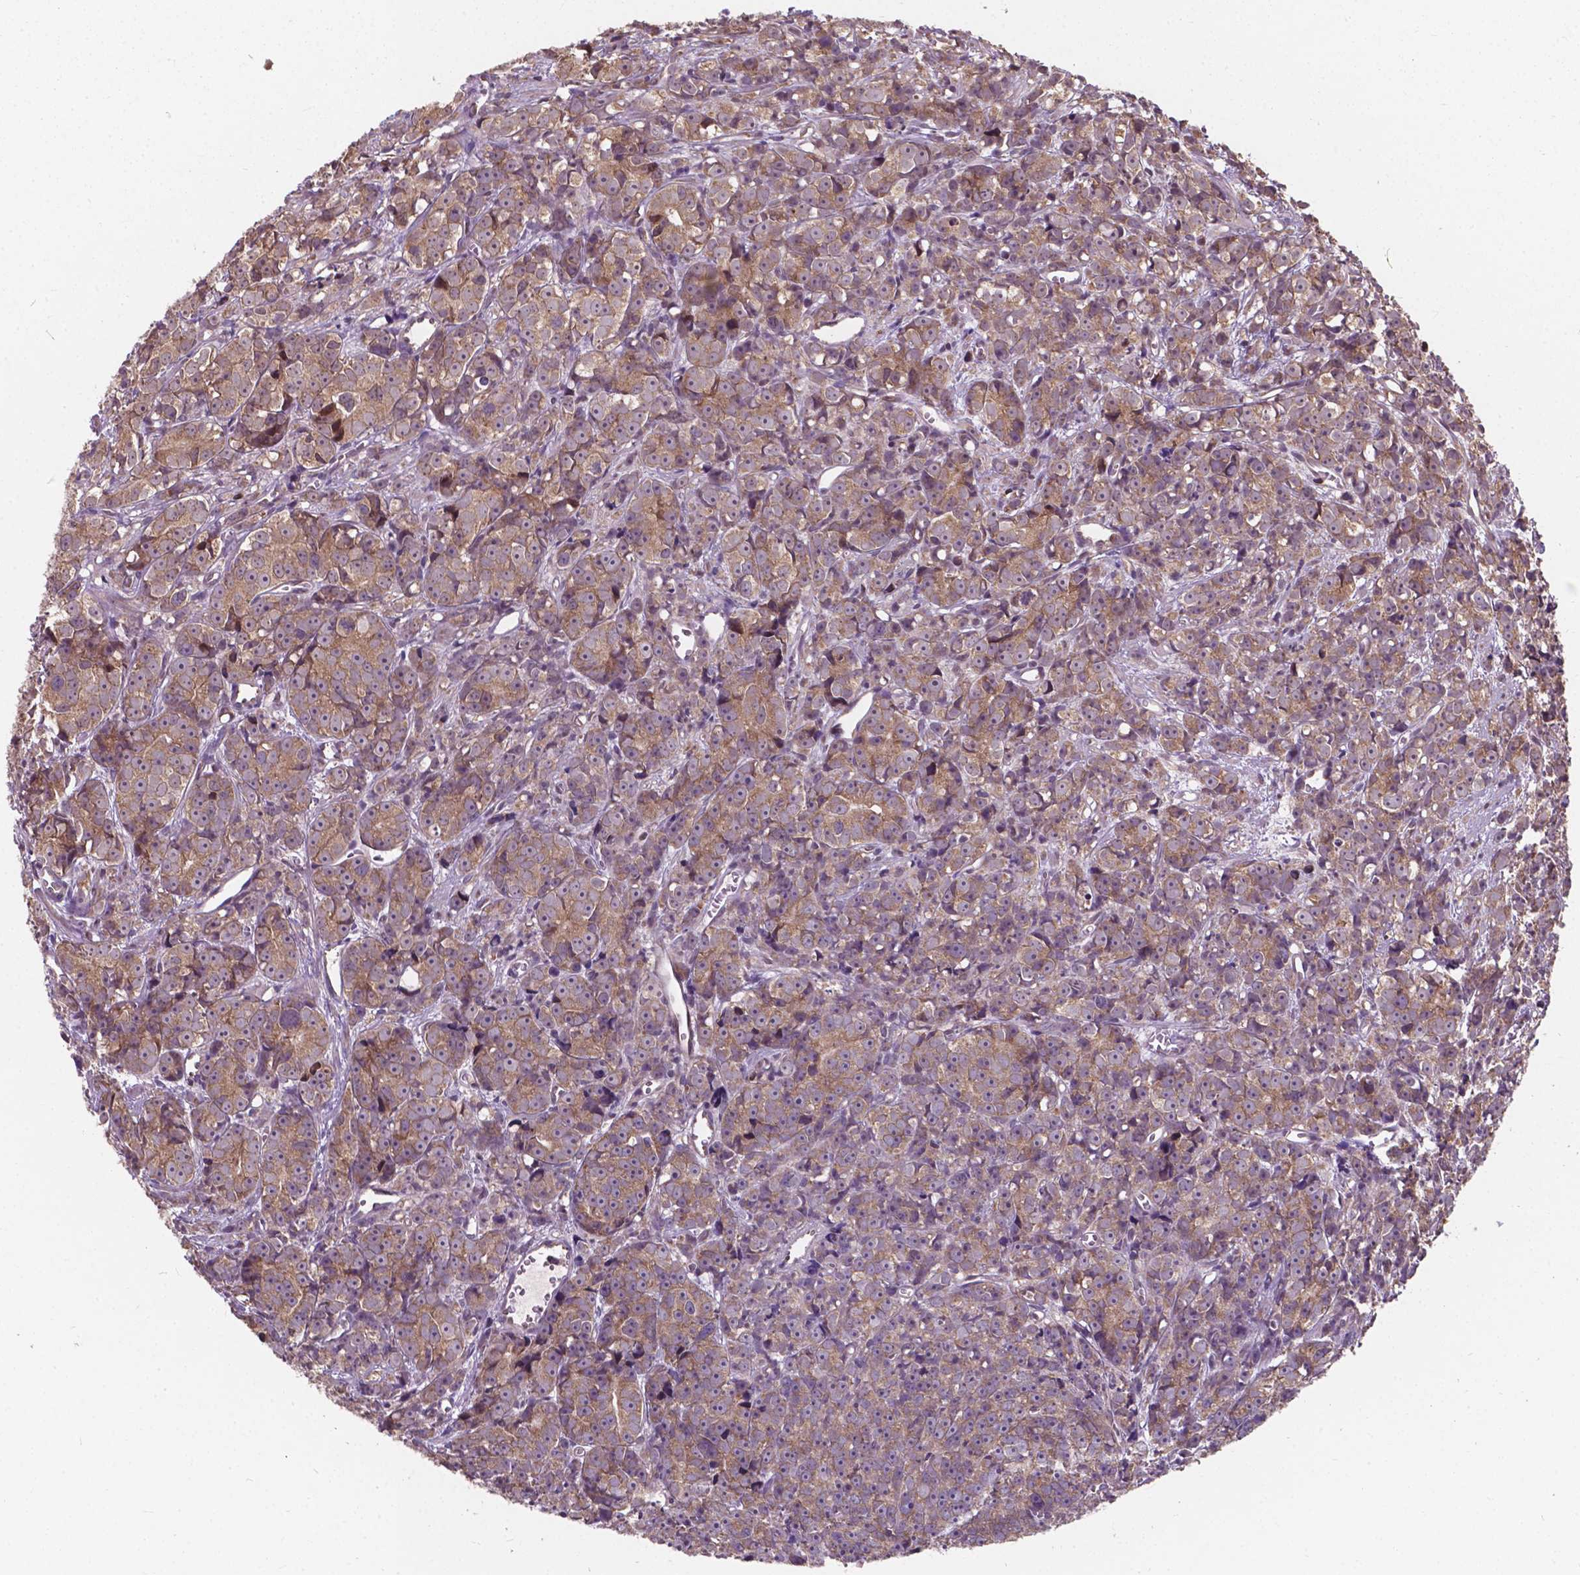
{"staining": {"intensity": "weak", "quantity": ">75%", "location": "cytoplasmic/membranous"}, "tissue": "prostate cancer", "cell_type": "Tumor cells", "image_type": "cancer", "snomed": [{"axis": "morphology", "description": "Adenocarcinoma, High grade"}, {"axis": "topography", "description": "Prostate"}], "caption": "Immunohistochemical staining of prostate cancer (adenocarcinoma (high-grade)) demonstrates low levels of weak cytoplasmic/membranous positivity in about >75% of tumor cells.", "gene": "MRPL33", "patient": {"sex": "male", "age": 77}}